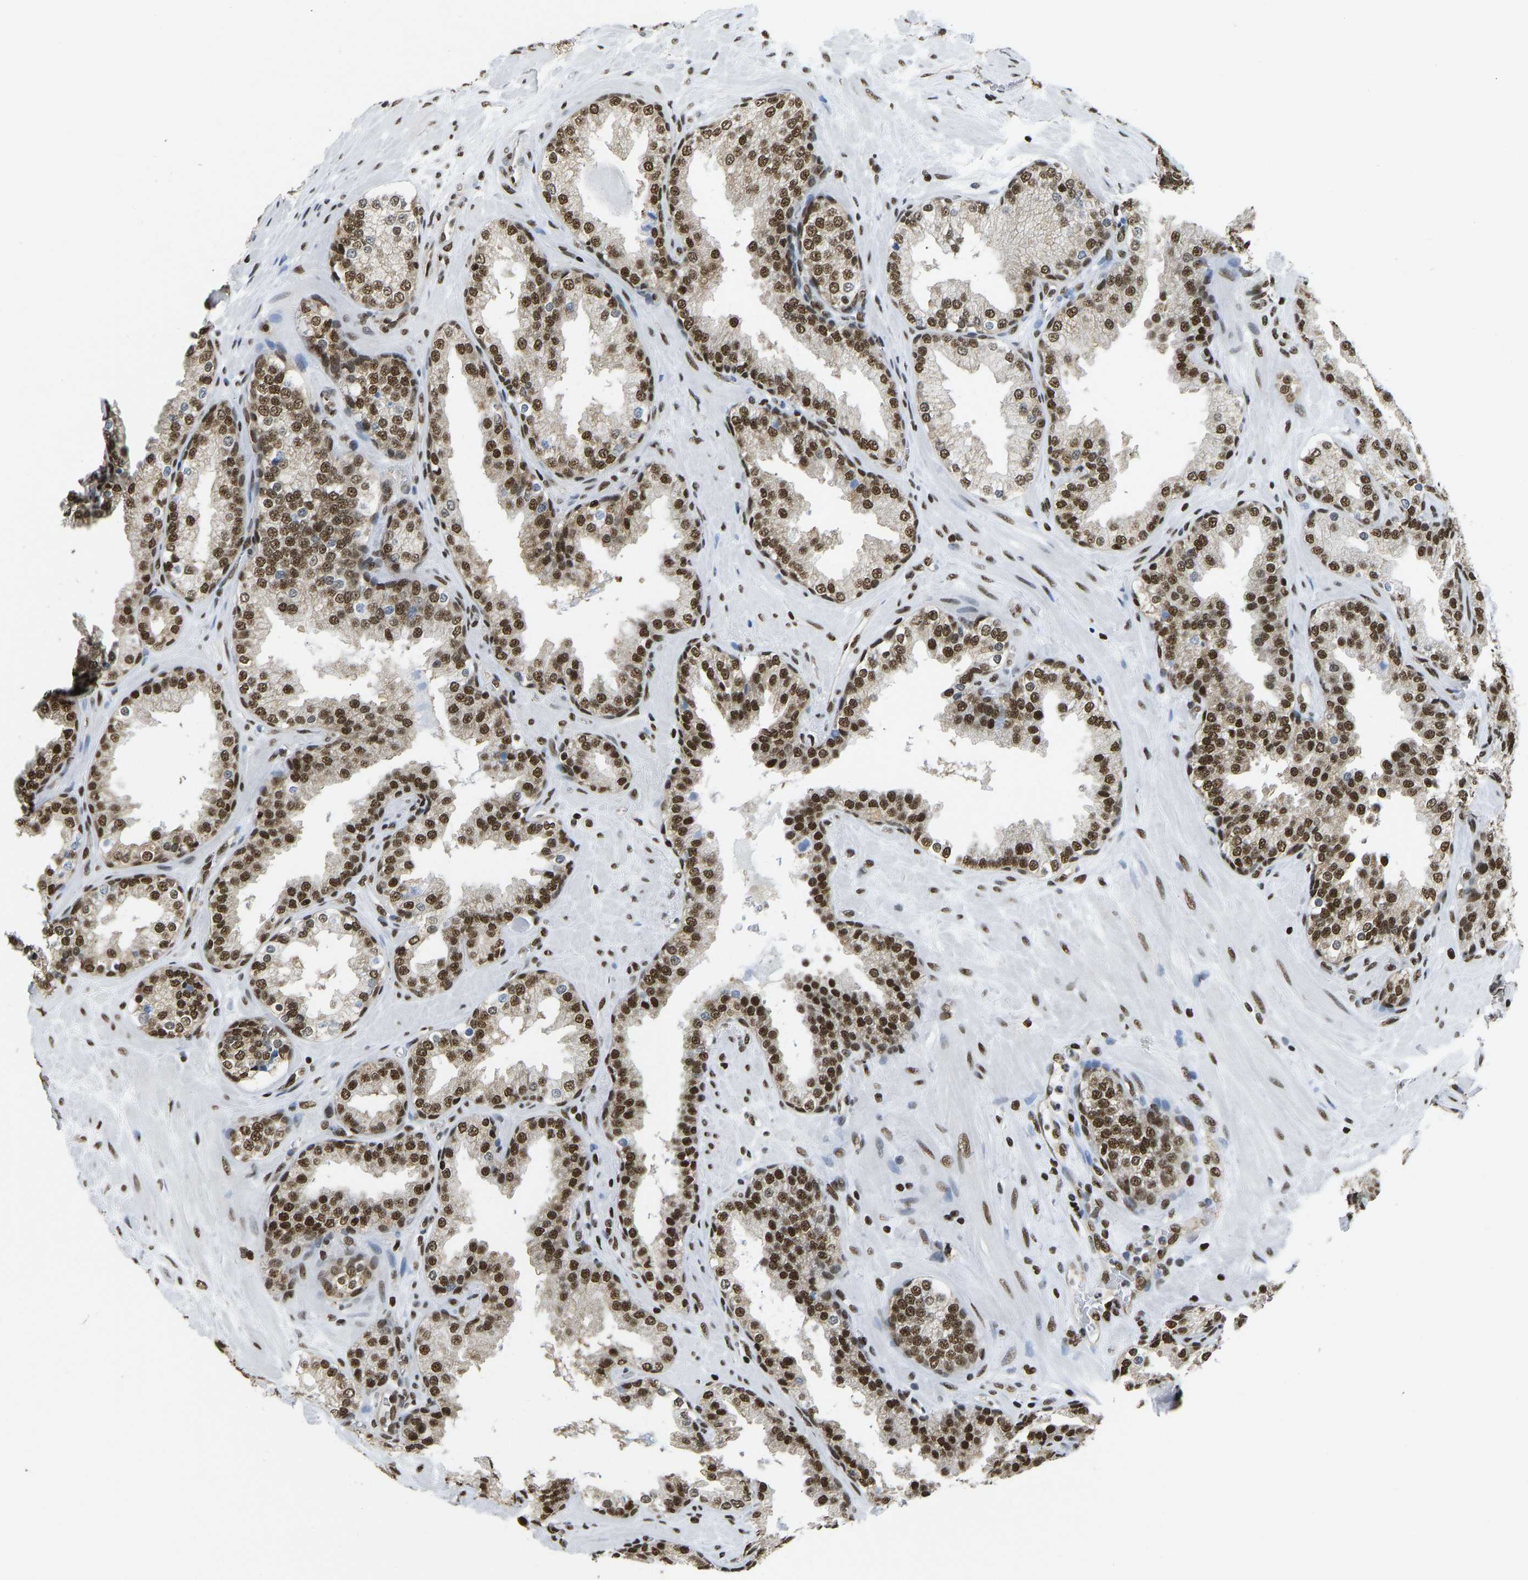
{"staining": {"intensity": "strong", "quantity": ">75%", "location": "nuclear"}, "tissue": "prostate", "cell_type": "Glandular cells", "image_type": "normal", "snomed": [{"axis": "morphology", "description": "Normal tissue, NOS"}, {"axis": "topography", "description": "Prostate"}], "caption": "This micrograph displays immunohistochemistry staining of unremarkable human prostate, with high strong nuclear positivity in about >75% of glandular cells.", "gene": "ZSCAN20", "patient": {"sex": "male", "age": 51}}